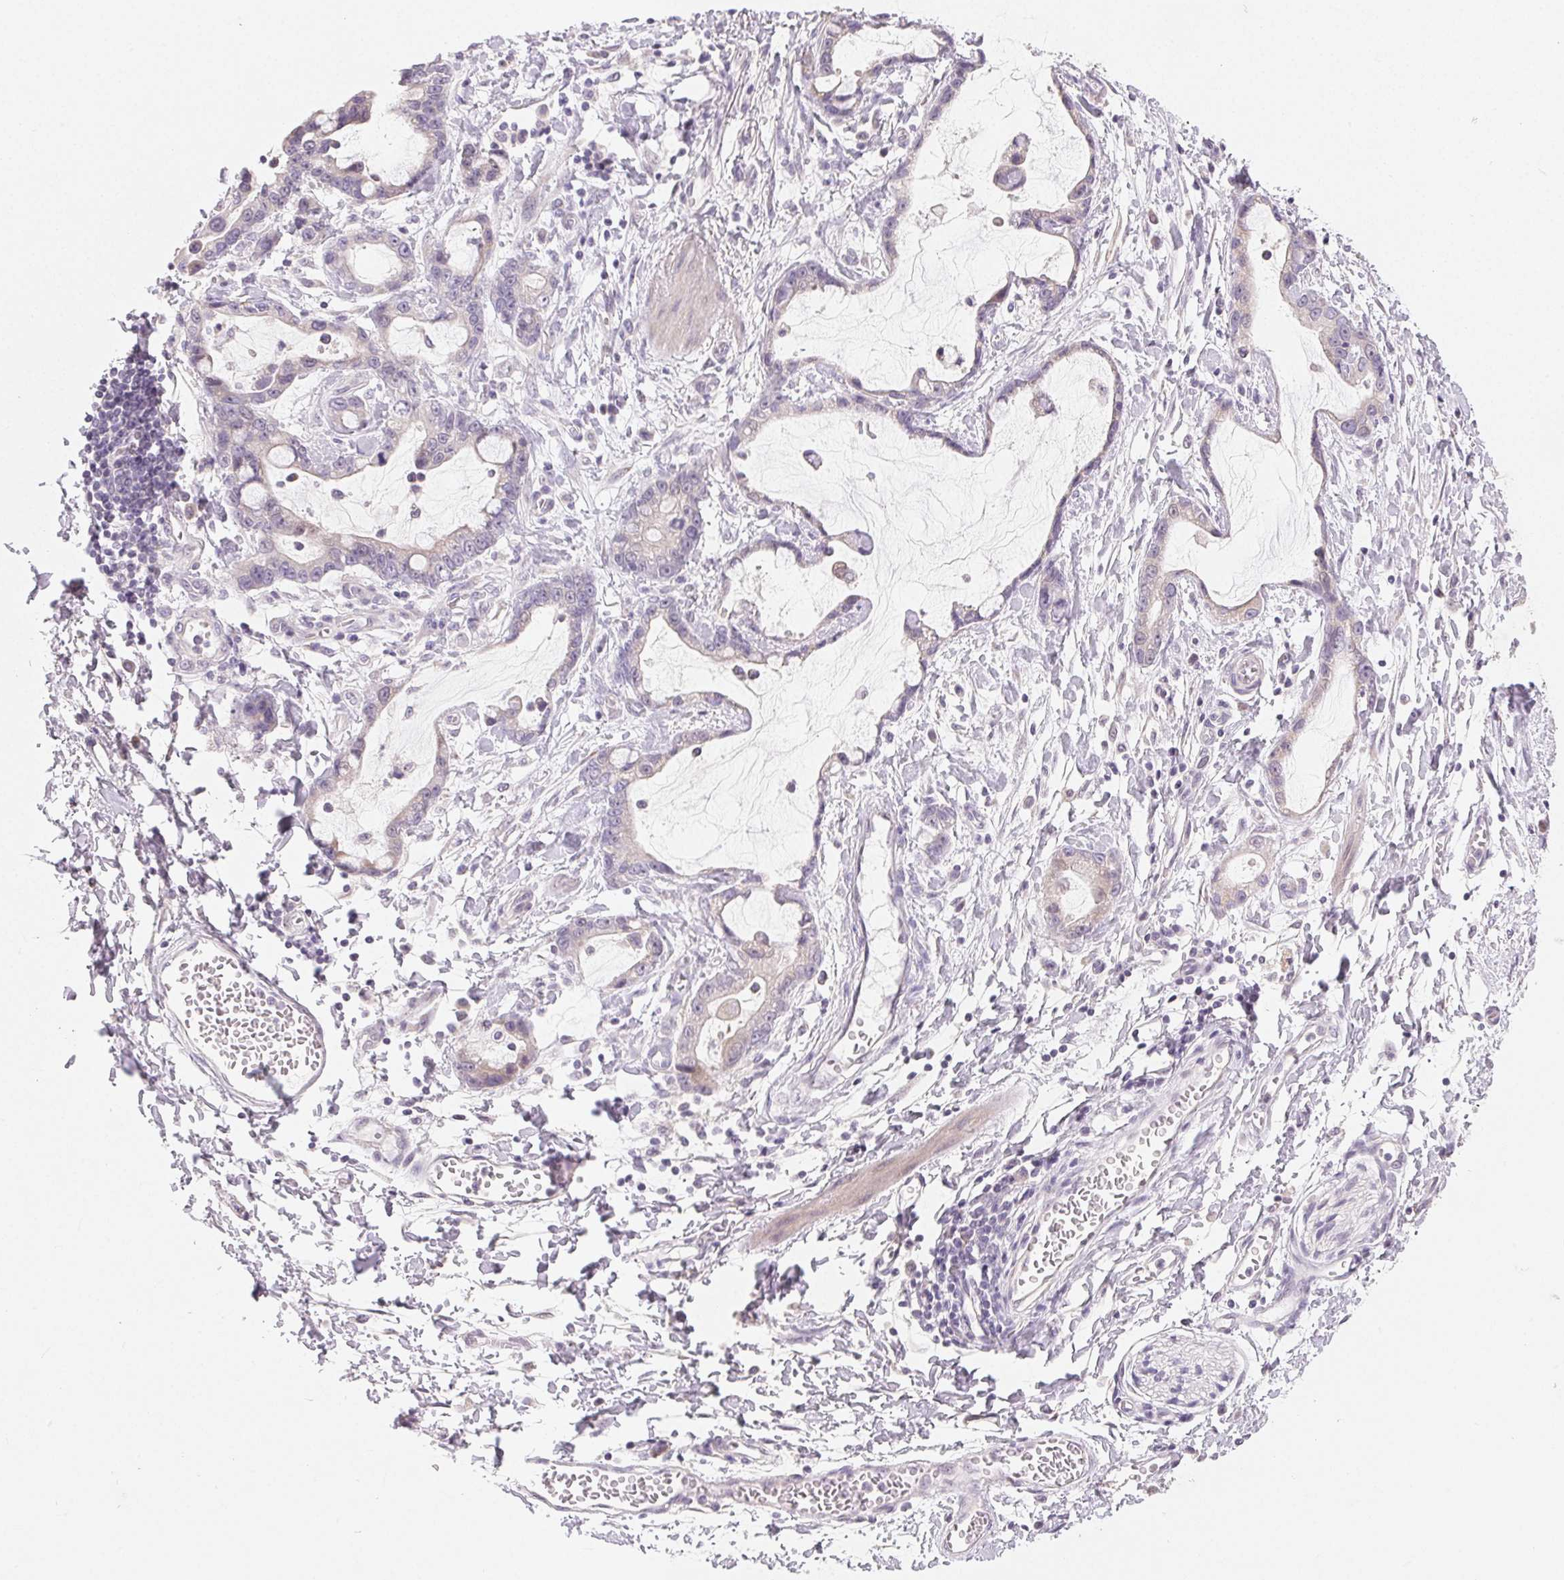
{"staining": {"intensity": "negative", "quantity": "none", "location": "none"}, "tissue": "stomach cancer", "cell_type": "Tumor cells", "image_type": "cancer", "snomed": [{"axis": "morphology", "description": "Adenocarcinoma, NOS"}, {"axis": "topography", "description": "Stomach"}], "caption": "Stomach adenocarcinoma was stained to show a protein in brown. There is no significant staining in tumor cells. (Brightfield microscopy of DAB immunohistochemistry at high magnification).", "gene": "MYBL1", "patient": {"sex": "male", "age": 55}}